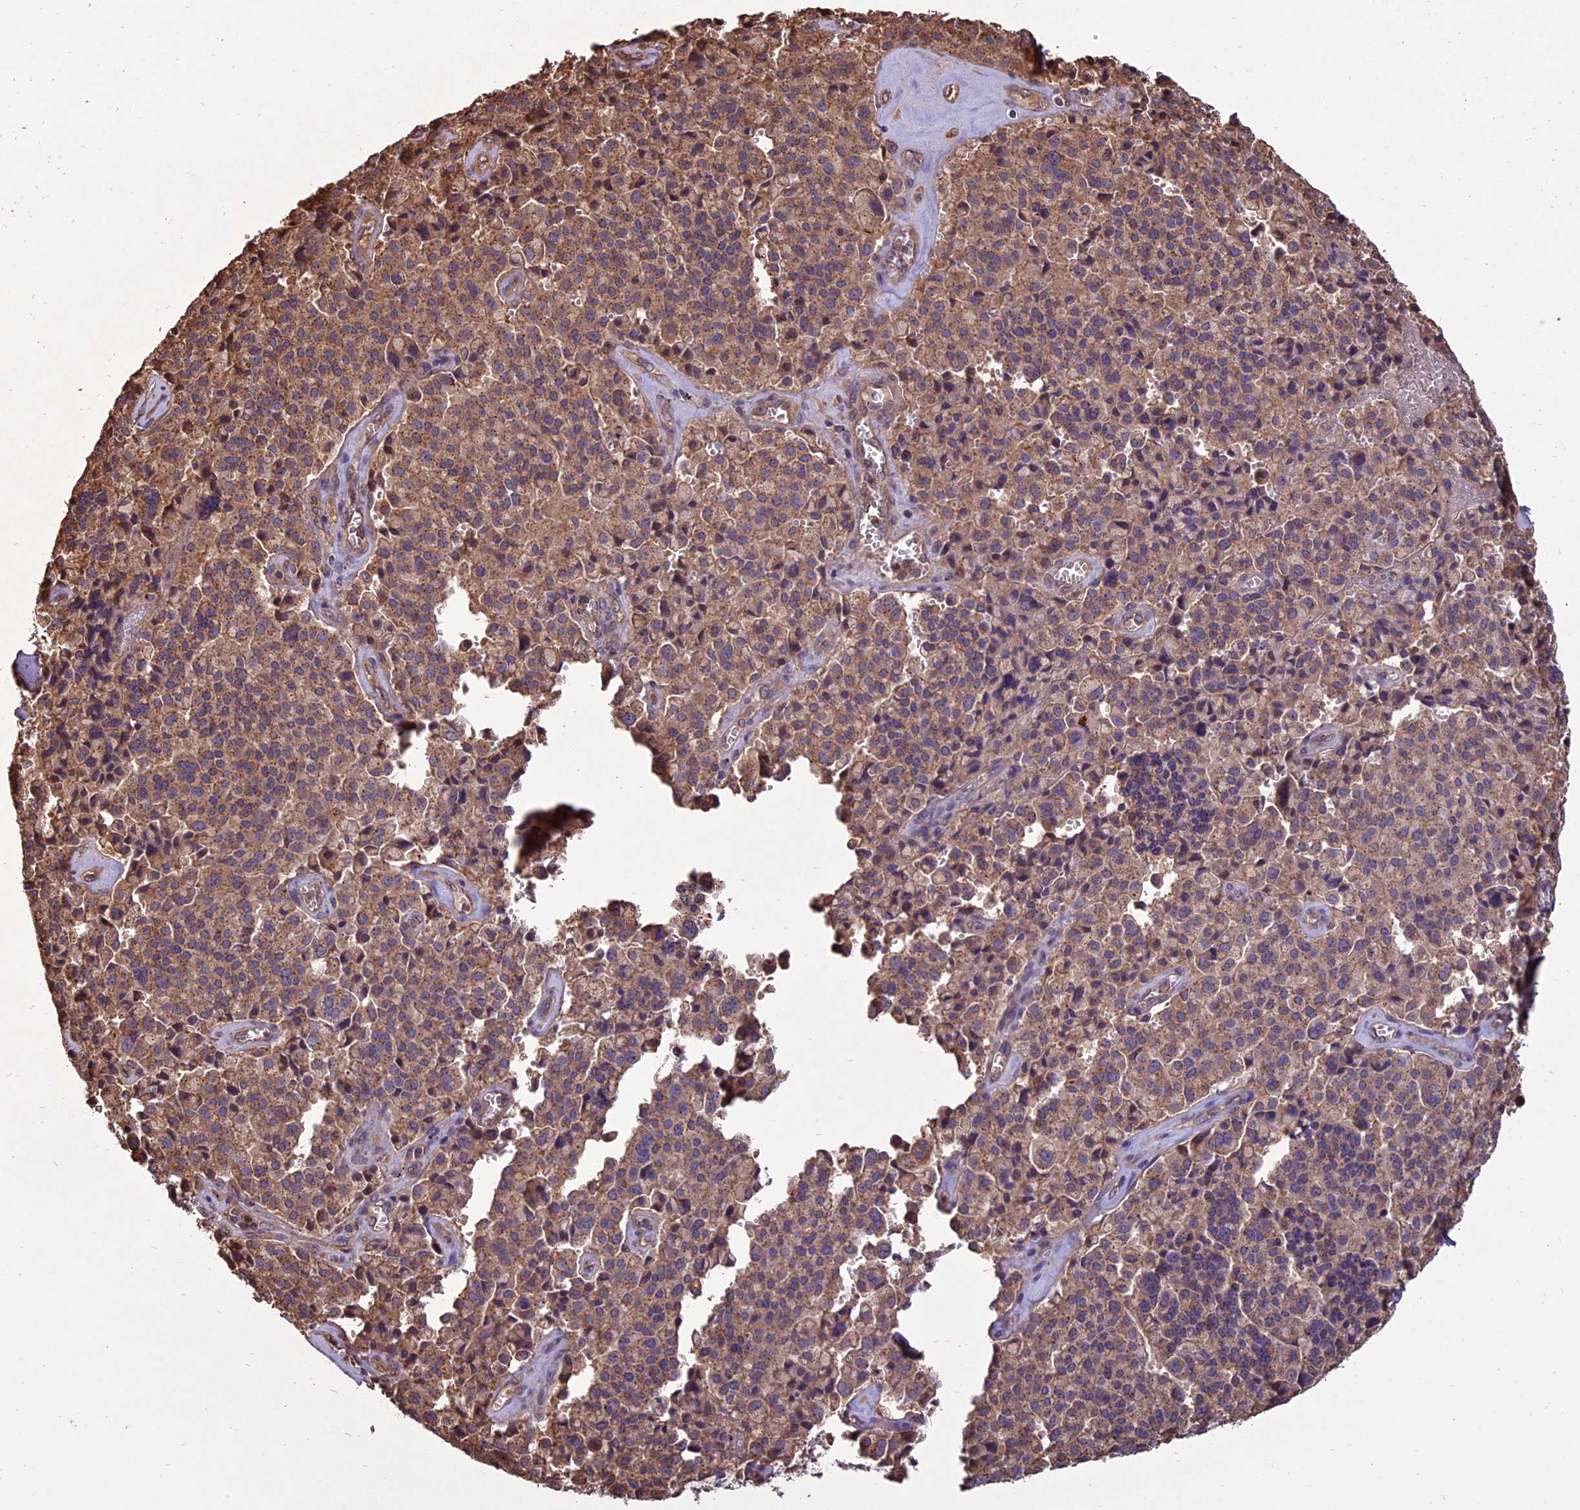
{"staining": {"intensity": "weak", "quantity": ">75%", "location": "cytoplasmic/membranous"}, "tissue": "pancreatic cancer", "cell_type": "Tumor cells", "image_type": "cancer", "snomed": [{"axis": "morphology", "description": "Adenocarcinoma, NOS"}, {"axis": "topography", "description": "Pancreas"}], "caption": "Protein analysis of pancreatic cancer (adenocarcinoma) tissue shows weak cytoplasmic/membranous staining in approximately >75% of tumor cells. The staining was performed using DAB (3,3'-diaminobenzidine) to visualize the protein expression in brown, while the nuclei were stained in blue with hematoxylin (Magnification: 20x).", "gene": "CHMP2A", "patient": {"sex": "male", "age": 65}}